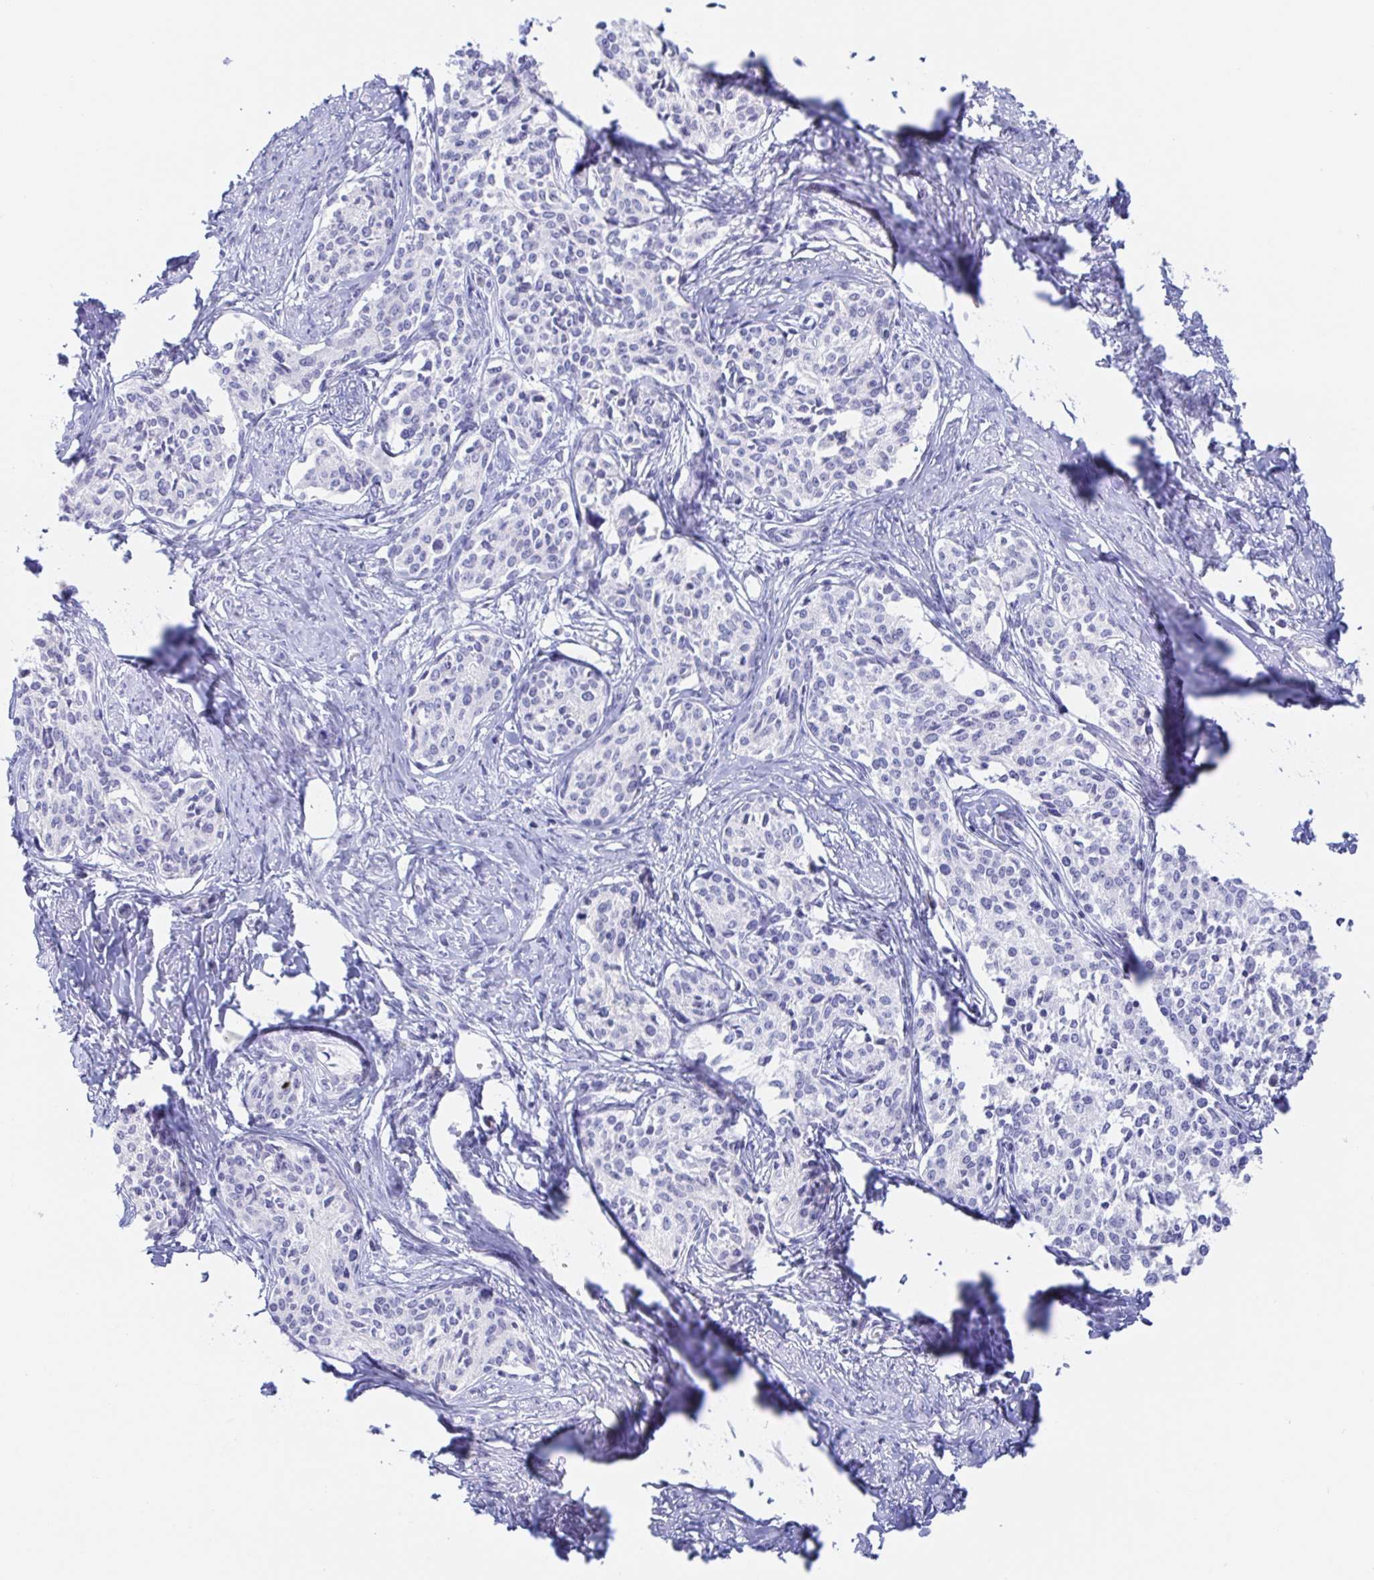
{"staining": {"intensity": "negative", "quantity": "none", "location": "none"}, "tissue": "cervical cancer", "cell_type": "Tumor cells", "image_type": "cancer", "snomed": [{"axis": "morphology", "description": "Squamous cell carcinoma, NOS"}, {"axis": "morphology", "description": "Adenocarcinoma, NOS"}, {"axis": "topography", "description": "Cervix"}], "caption": "Protein analysis of squamous cell carcinoma (cervical) exhibits no significant positivity in tumor cells. (Stains: DAB (3,3'-diaminobenzidine) immunohistochemistry with hematoxylin counter stain, Microscopy: brightfield microscopy at high magnification).", "gene": "SIAH3", "patient": {"sex": "female", "age": 52}}